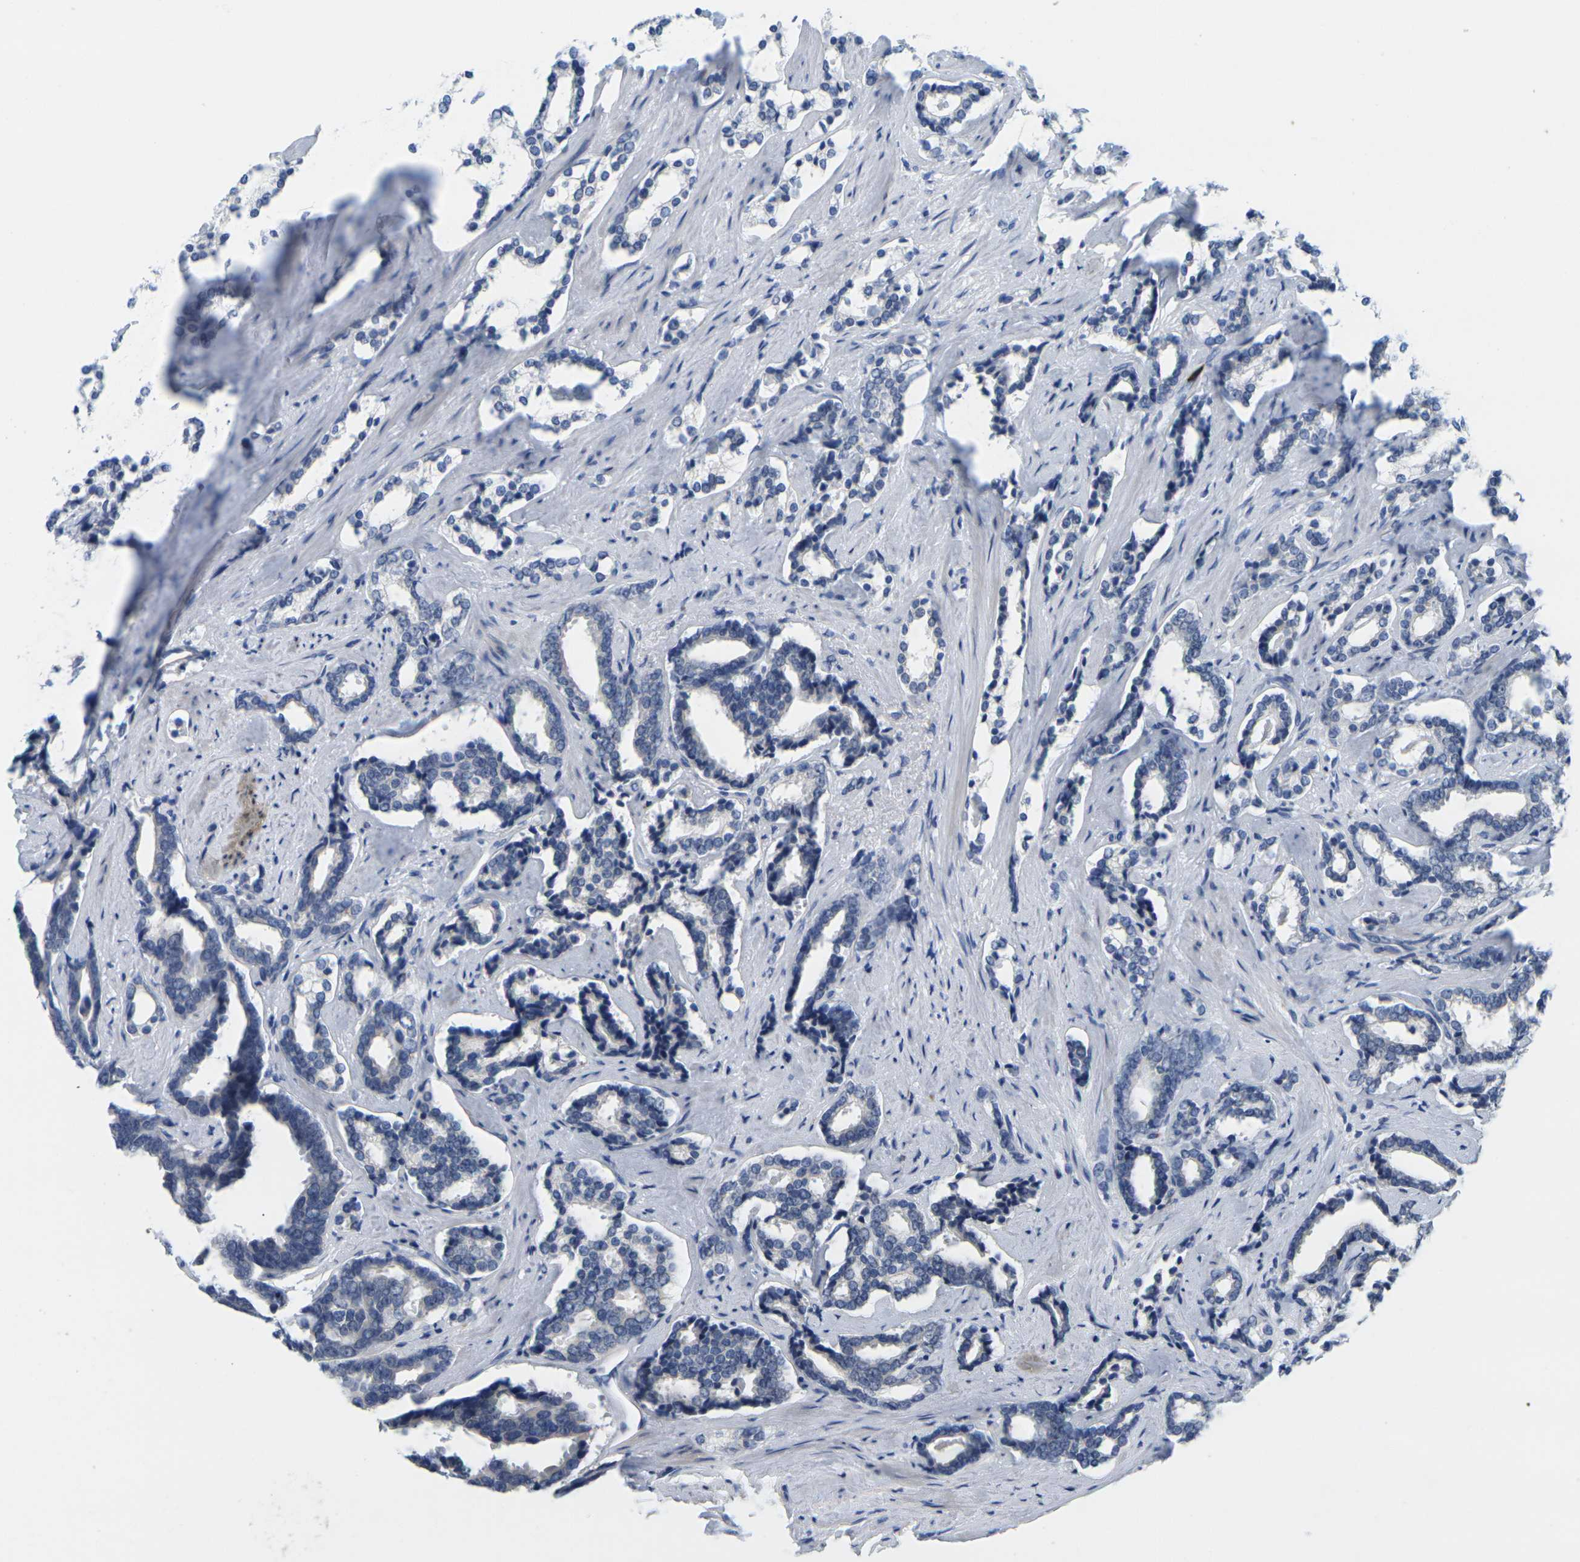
{"staining": {"intensity": "negative", "quantity": "none", "location": "none"}, "tissue": "prostate cancer", "cell_type": "Tumor cells", "image_type": "cancer", "snomed": [{"axis": "morphology", "description": "Adenocarcinoma, High grade"}, {"axis": "topography", "description": "Prostate"}], "caption": "Tumor cells are negative for brown protein staining in adenocarcinoma (high-grade) (prostate). The staining was performed using DAB (3,3'-diaminobenzidine) to visualize the protein expression in brown, while the nuclei were stained in blue with hematoxylin (Magnification: 20x).", "gene": "GPR15", "patient": {"sex": "male", "age": 67}}